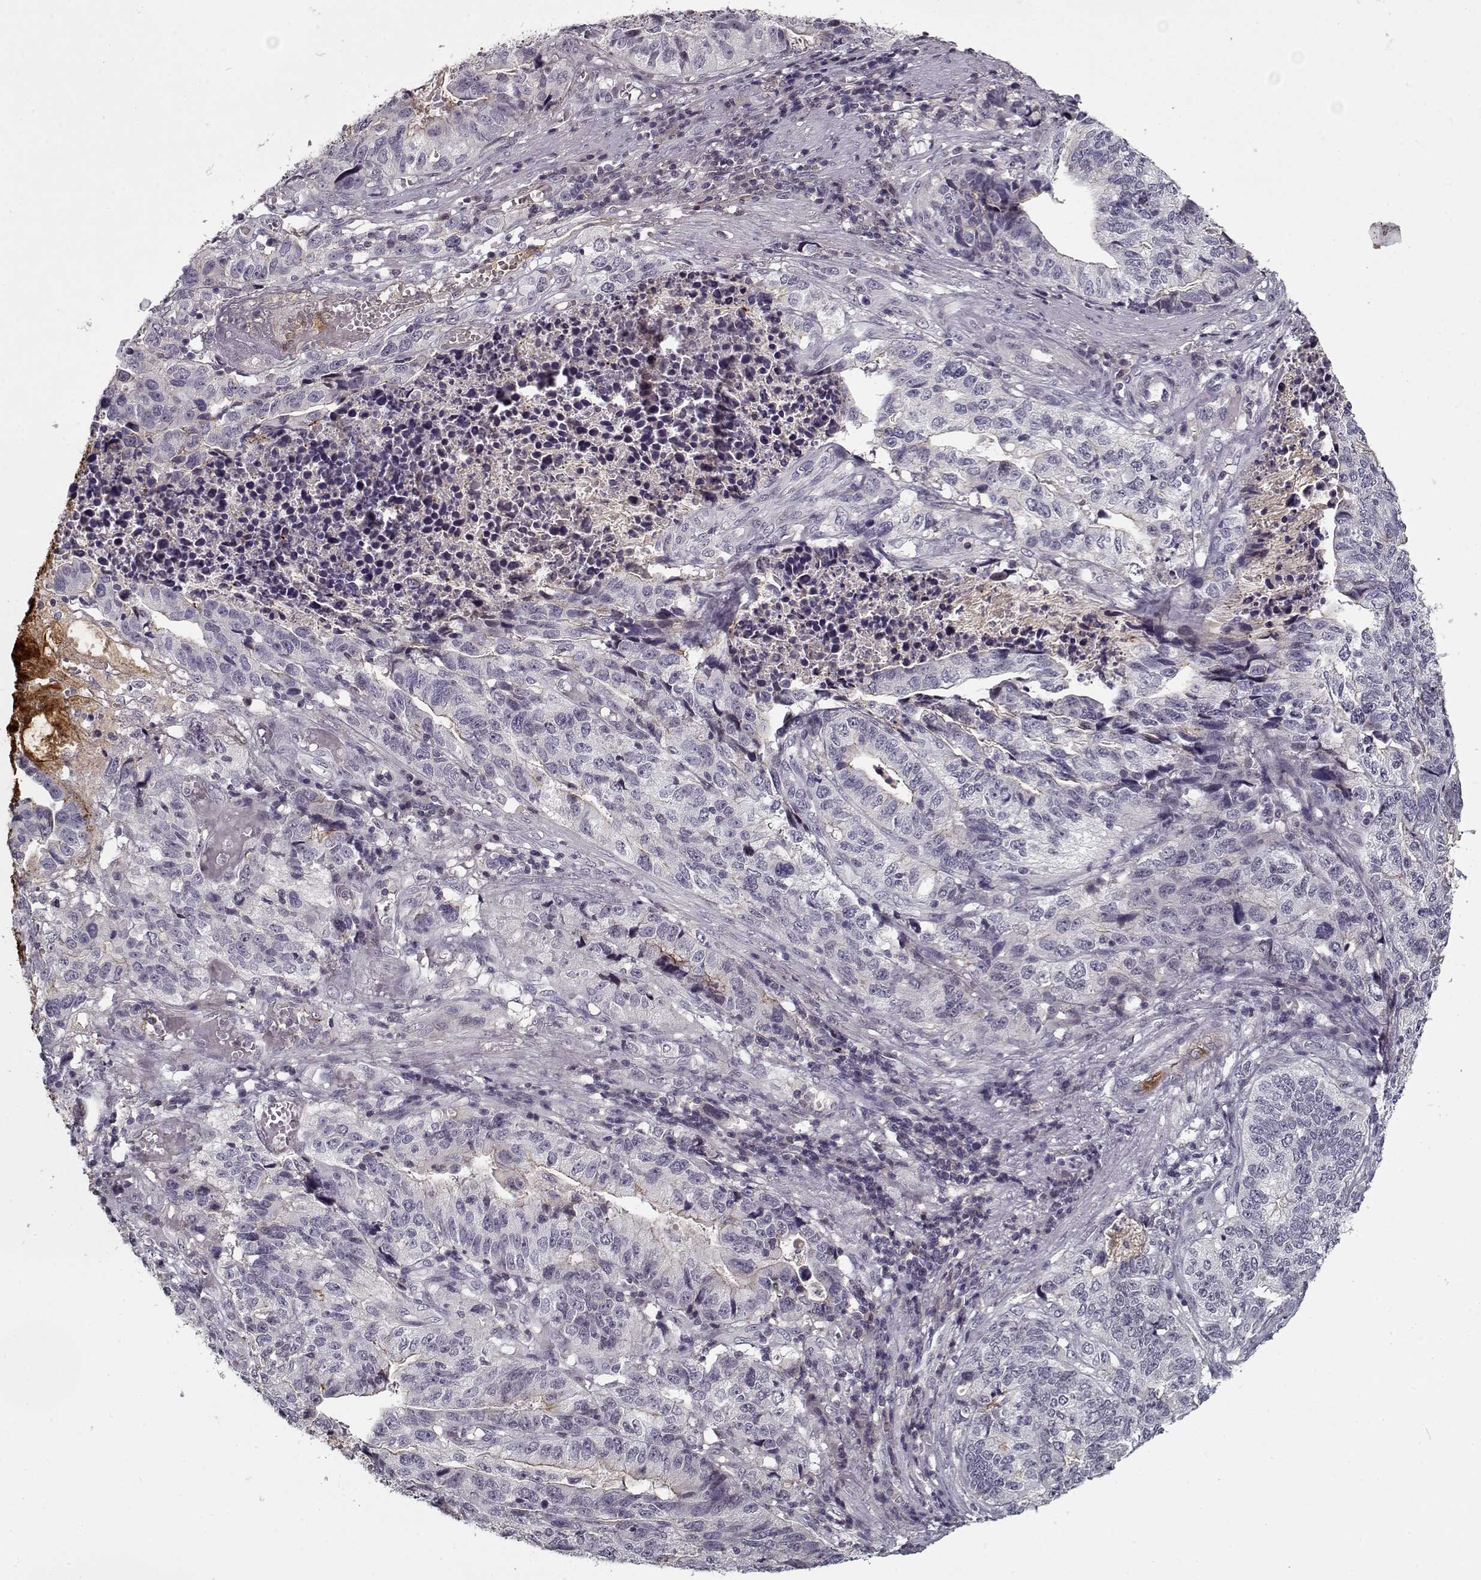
{"staining": {"intensity": "negative", "quantity": "none", "location": "none"}, "tissue": "stomach cancer", "cell_type": "Tumor cells", "image_type": "cancer", "snomed": [{"axis": "morphology", "description": "Adenocarcinoma, NOS"}, {"axis": "topography", "description": "Stomach, upper"}], "caption": "DAB (3,3'-diaminobenzidine) immunohistochemical staining of human stomach cancer demonstrates no significant positivity in tumor cells. The staining is performed using DAB (3,3'-diaminobenzidine) brown chromogen with nuclei counter-stained in using hematoxylin.", "gene": "AFM", "patient": {"sex": "female", "age": 67}}